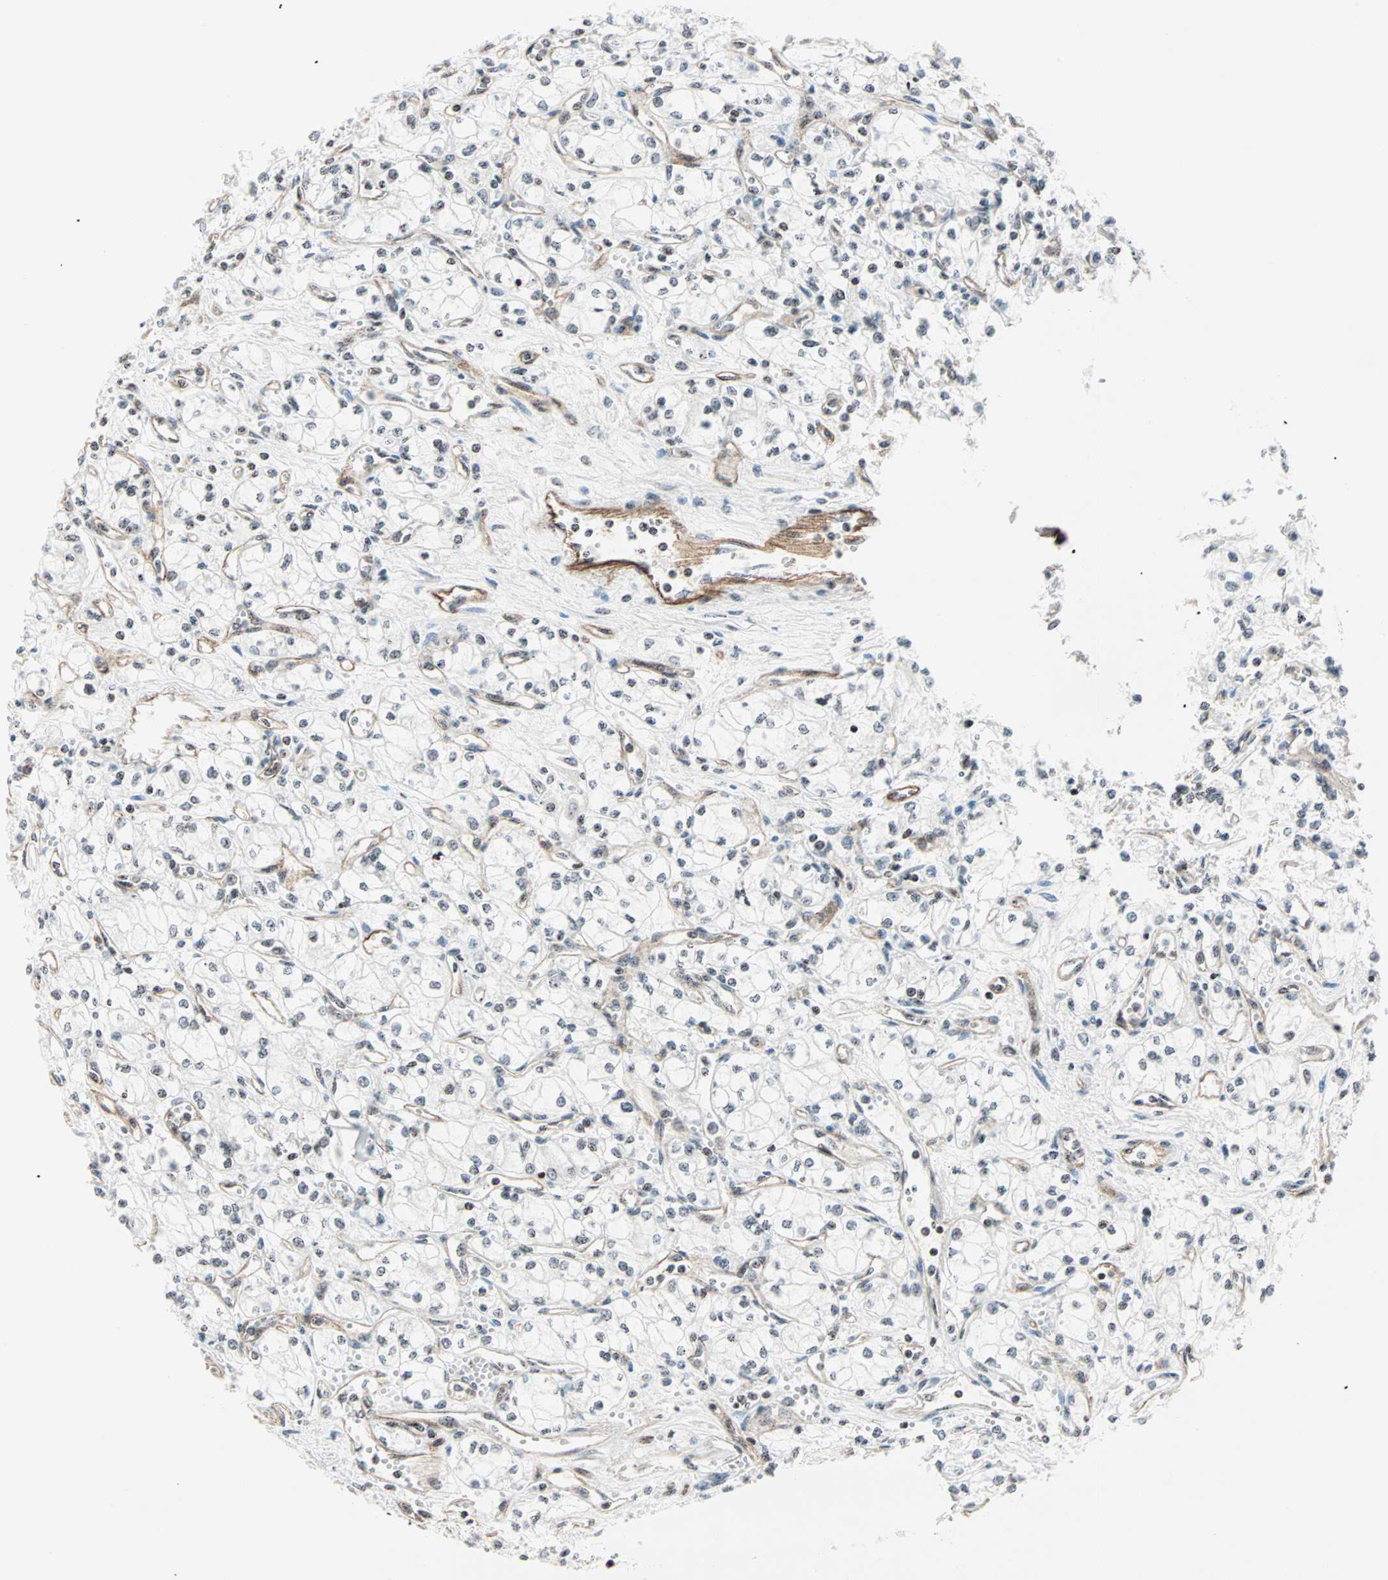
{"staining": {"intensity": "weak", "quantity": ">75%", "location": "nuclear"}, "tissue": "renal cancer", "cell_type": "Tumor cells", "image_type": "cancer", "snomed": [{"axis": "morphology", "description": "Normal tissue, NOS"}, {"axis": "morphology", "description": "Adenocarcinoma, NOS"}, {"axis": "topography", "description": "Kidney"}], "caption": "Weak nuclear expression for a protein is appreciated in about >75% of tumor cells of adenocarcinoma (renal) using immunohistochemistry.", "gene": "CENPA", "patient": {"sex": "male", "age": 59}}